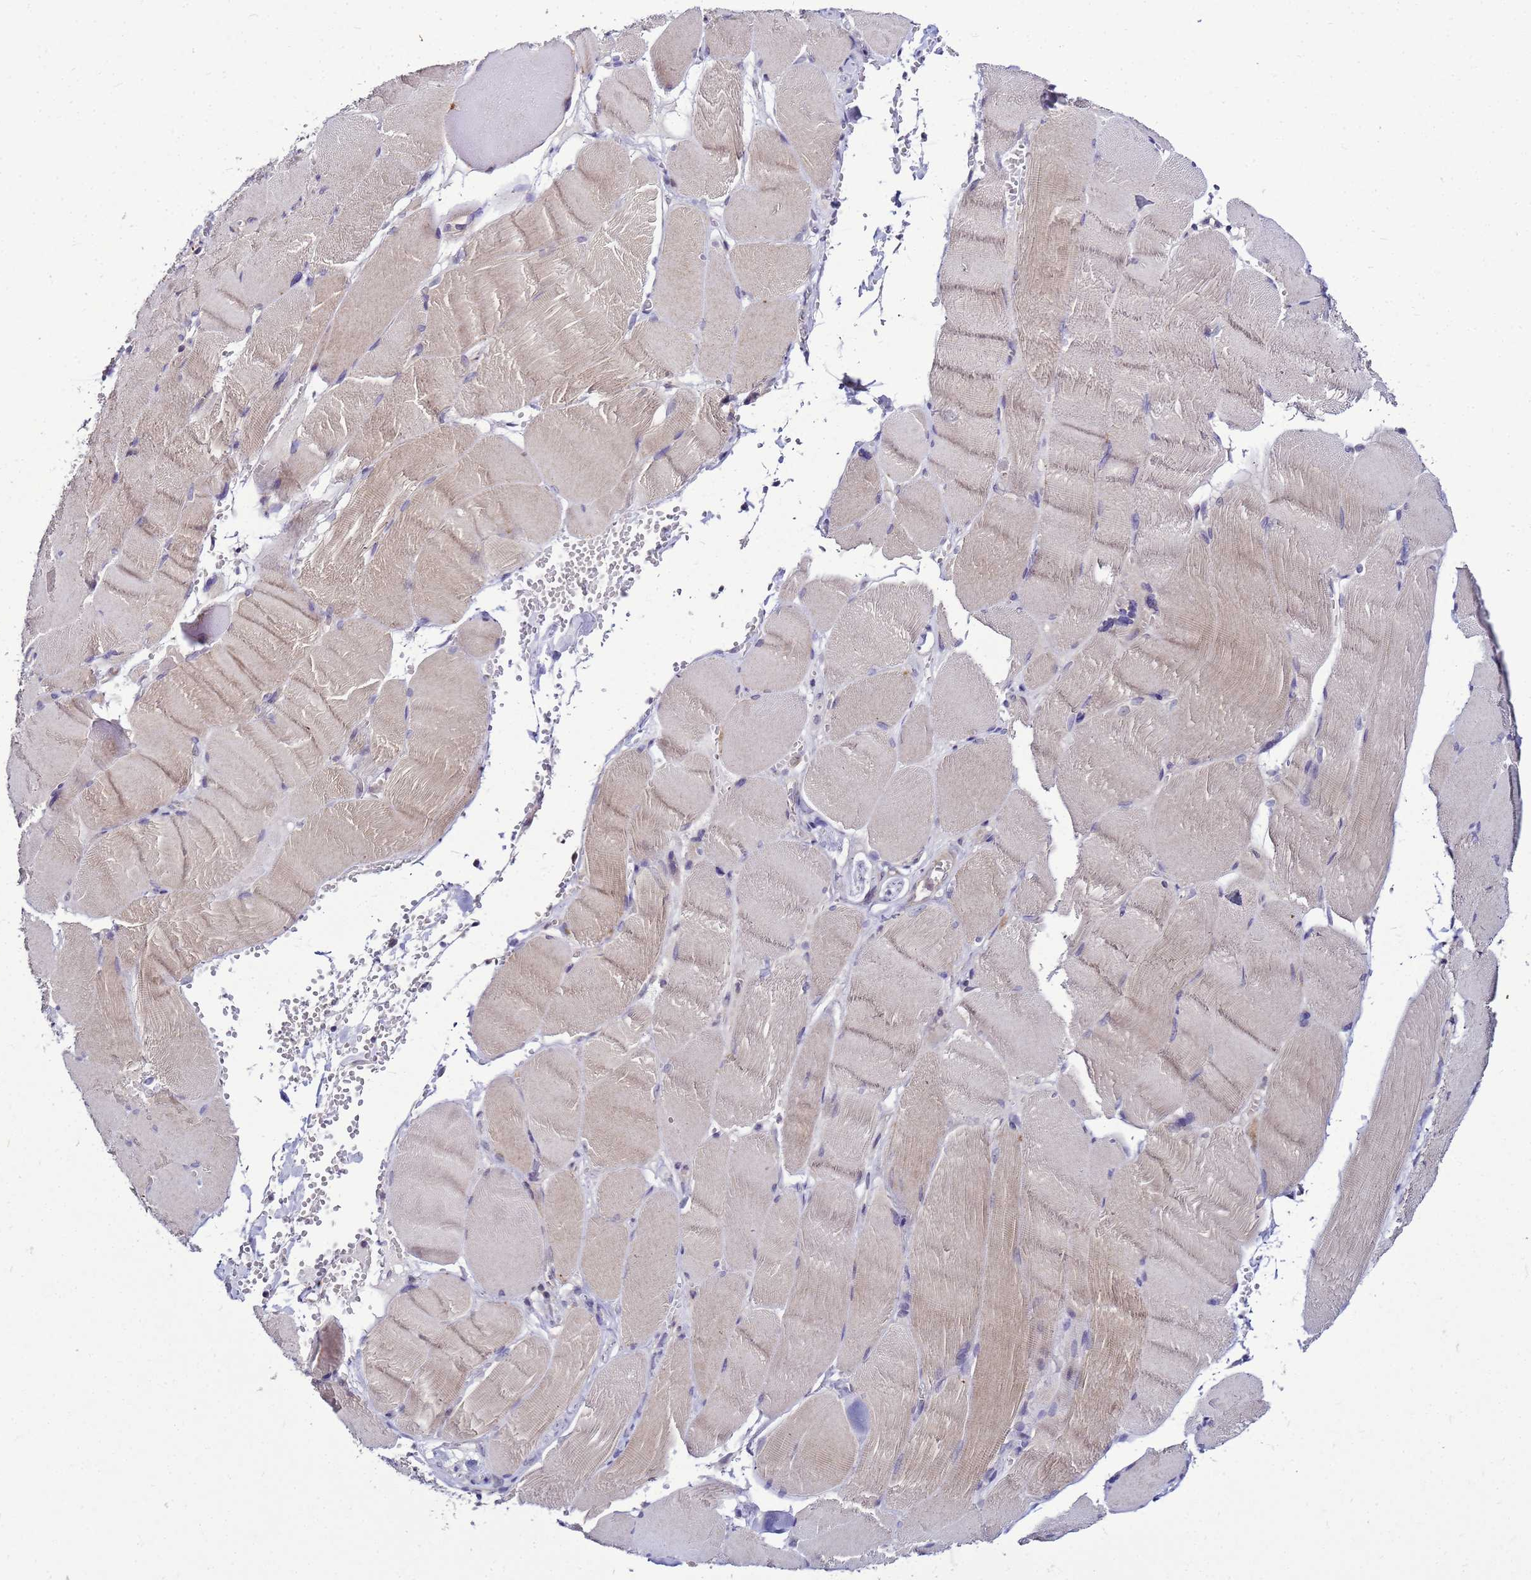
{"staining": {"intensity": "weak", "quantity": "25%-75%", "location": "cytoplasmic/membranous"}, "tissue": "adipose tissue", "cell_type": "Adipocytes", "image_type": "normal", "snomed": [{"axis": "morphology", "description": "Normal tissue, NOS"}, {"axis": "topography", "description": "Skeletal muscle"}, {"axis": "topography", "description": "Peripheral nerve tissue"}], "caption": "The immunohistochemical stain labels weak cytoplasmic/membranous positivity in adipocytes of unremarkable adipose tissue. (Stains: DAB in brown, nuclei in blue, Microscopy: brightfield microscopy at high magnification).", "gene": "SAT1", "patient": {"sex": "female", "age": 55}}